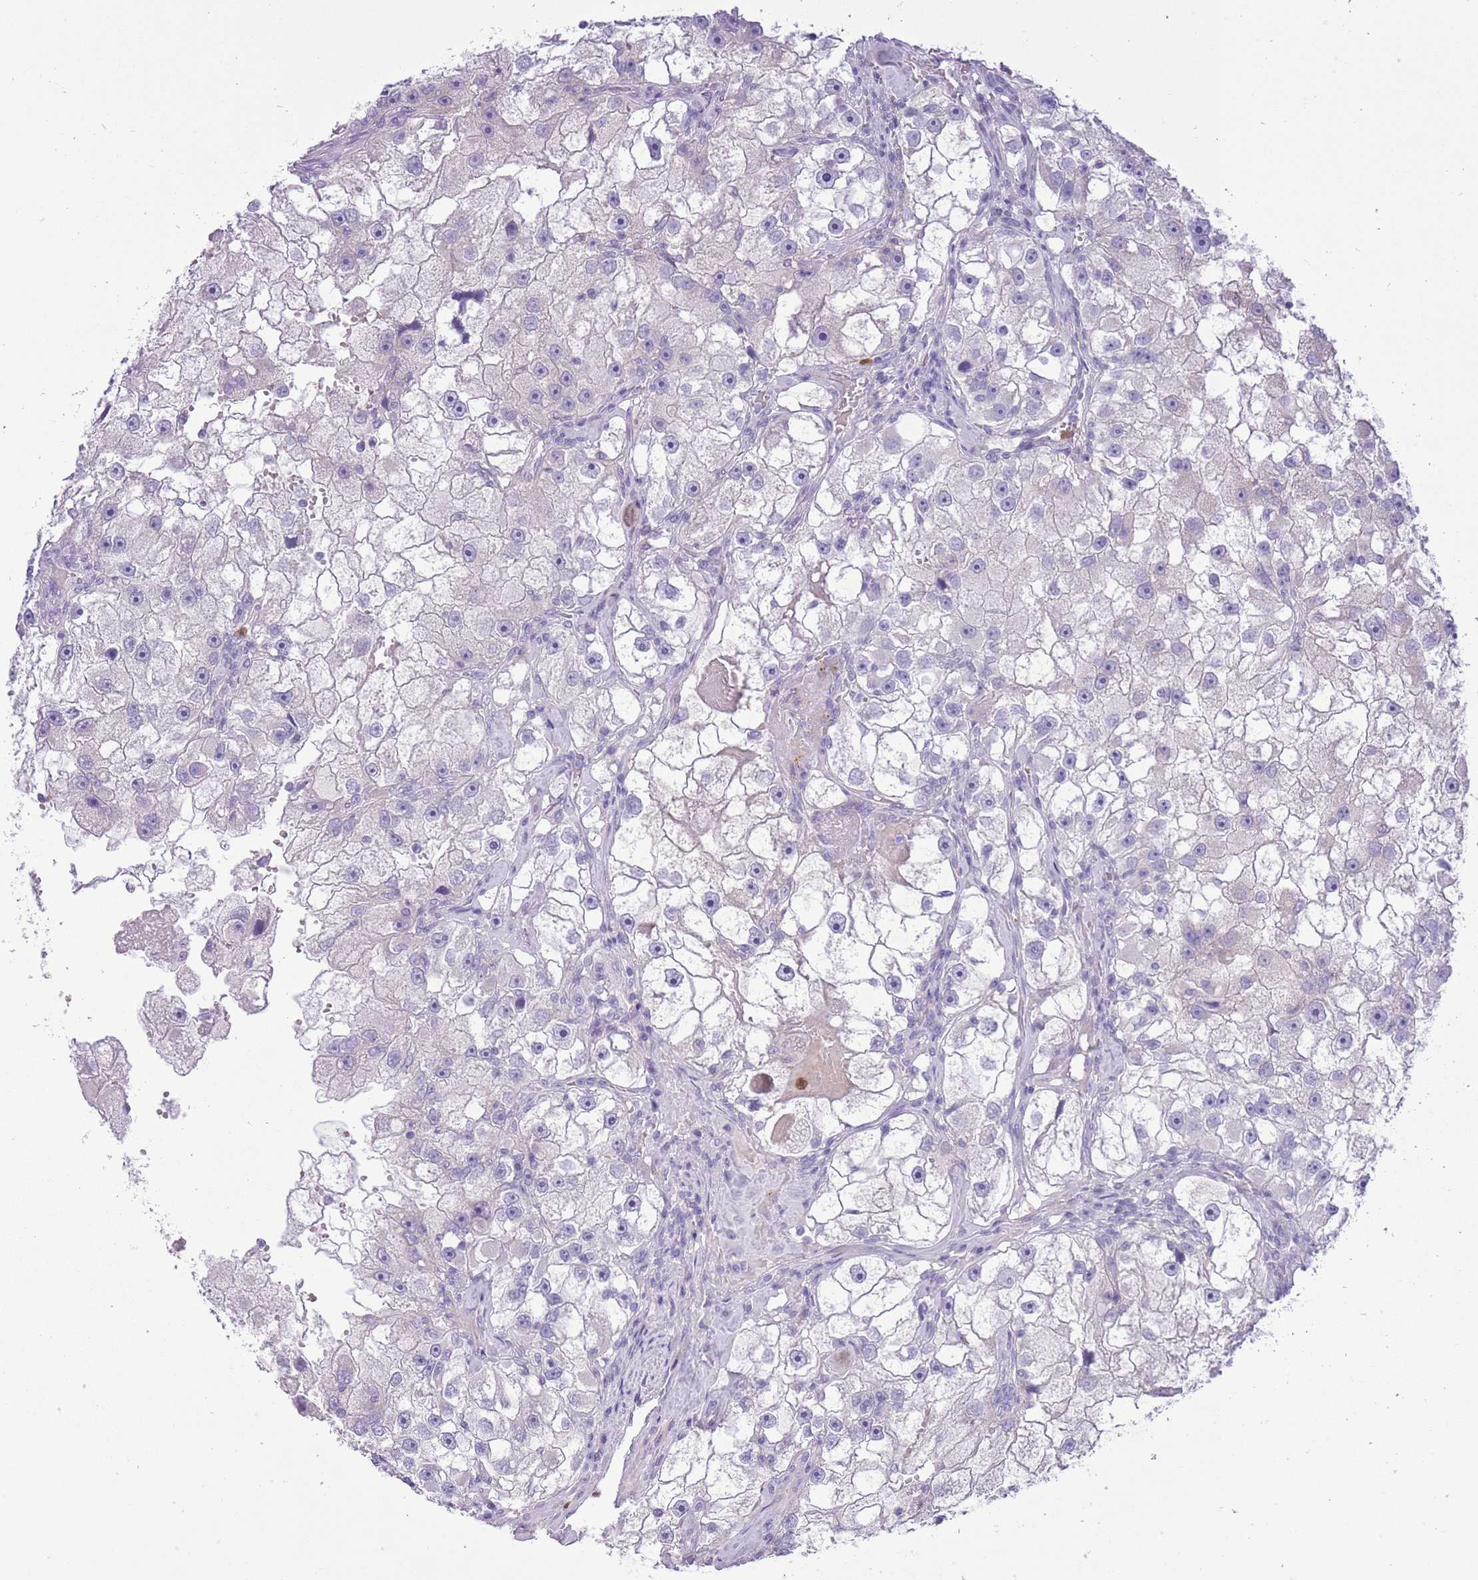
{"staining": {"intensity": "negative", "quantity": "none", "location": "none"}, "tissue": "renal cancer", "cell_type": "Tumor cells", "image_type": "cancer", "snomed": [{"axis": "morphology", "description": "Adenocarcinoma, NOS"}, {"axis": "topography", "description": "Kidney"}], "caption": "Protein analysis of renal cancer (adenocarcinoma) exhibits no significant positivity in tumor cells.", "gene": "OR6M1", "patient": {"sex": "male", "age": 63}}